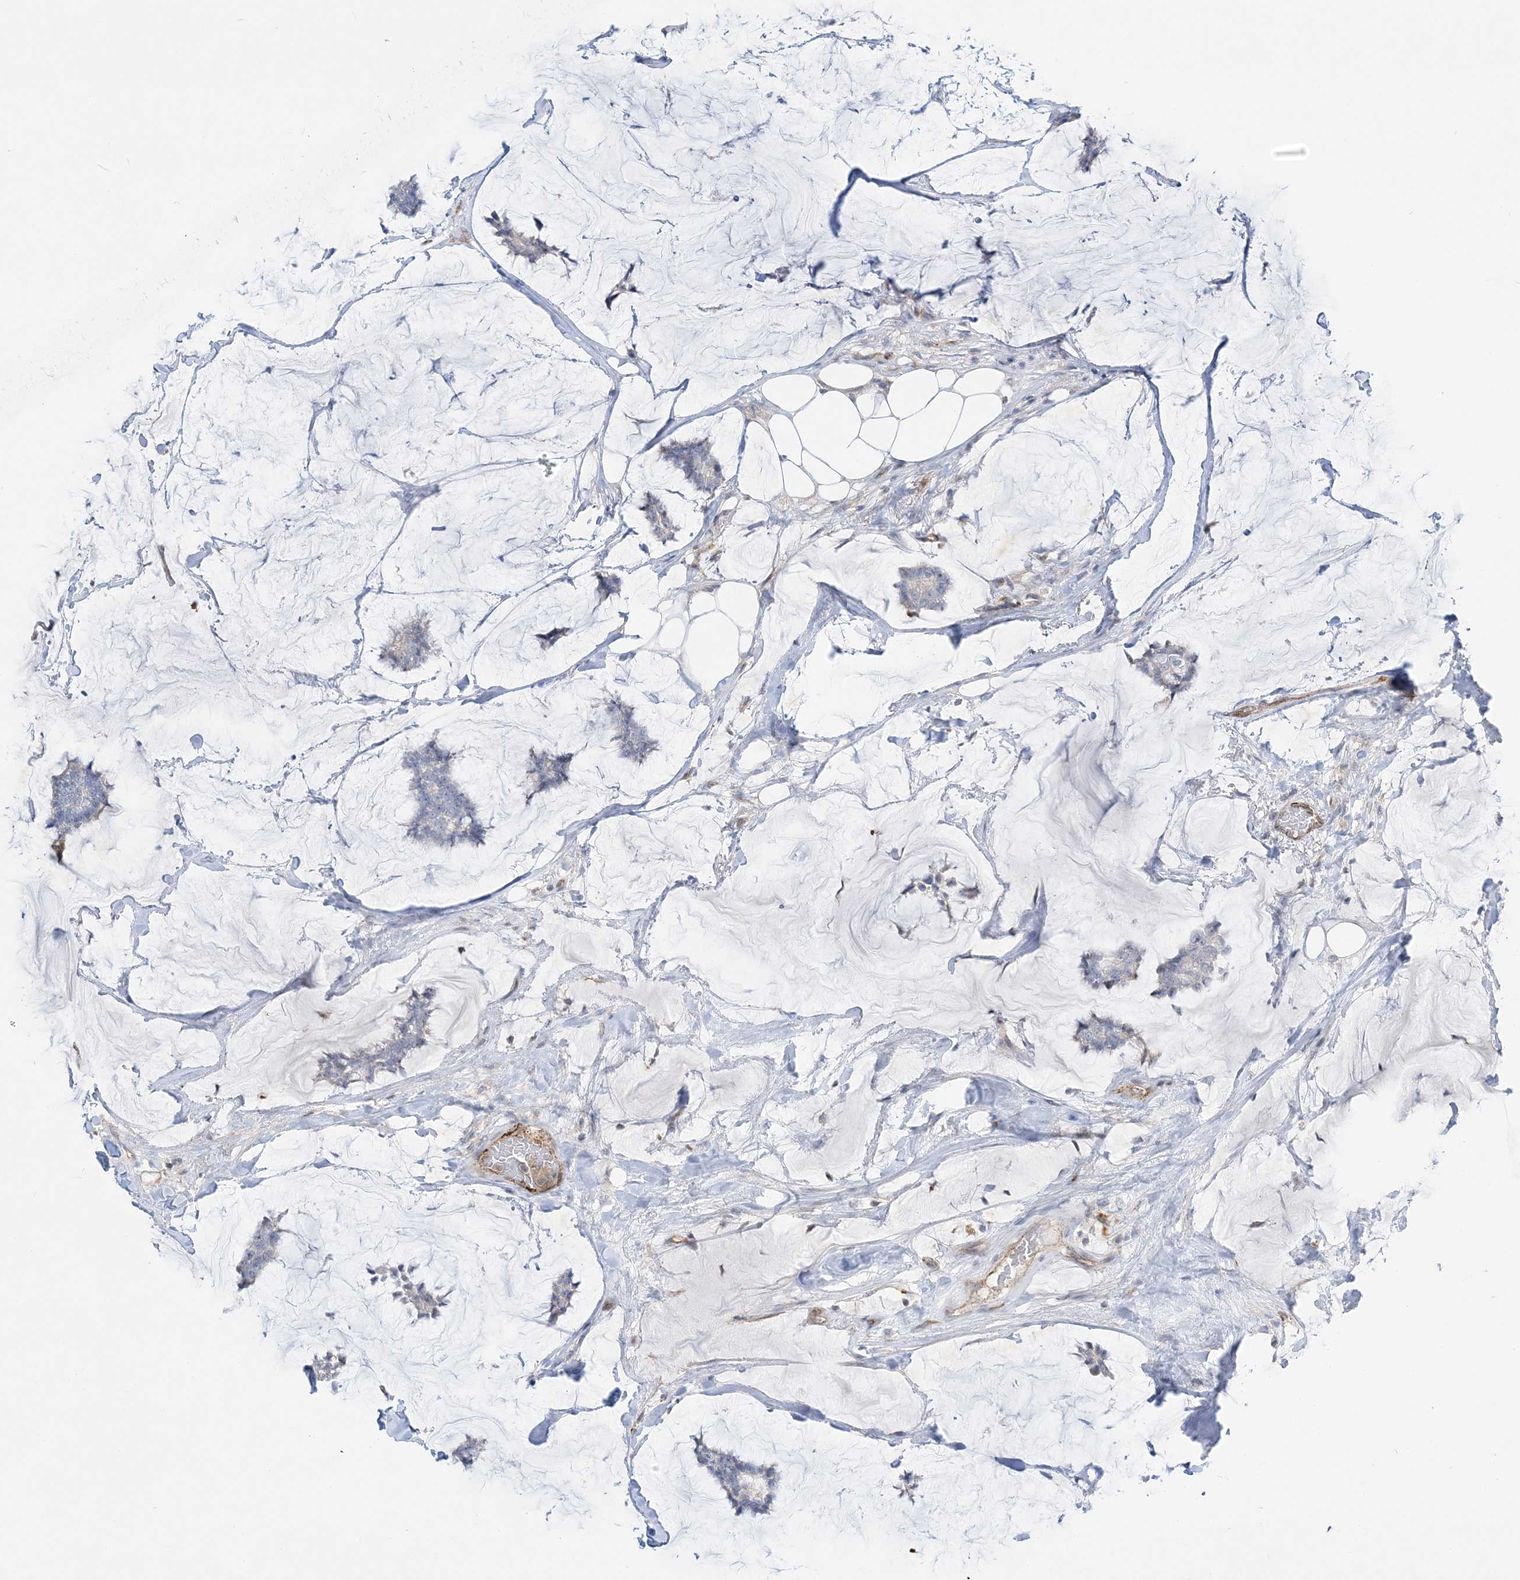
{"staining": {"intensity": "negative", "quantity": "none", "location": "none"}, "tissue": "breast cancer", "cell_type": "Tumor cells", "image_type": "cancer", "snomed": [{"axis": "morphology", "description": "Duct carcinoma"}, {"axis": "topography", "description": "Breast"}], "caption": "This is a image of immunohistochemistry staining of infiltrating ductal carcinoma (breast), which shows no staining in tumor cells.", "gene": "INPP1", "patient": {"sex": "female", "age": 93}}